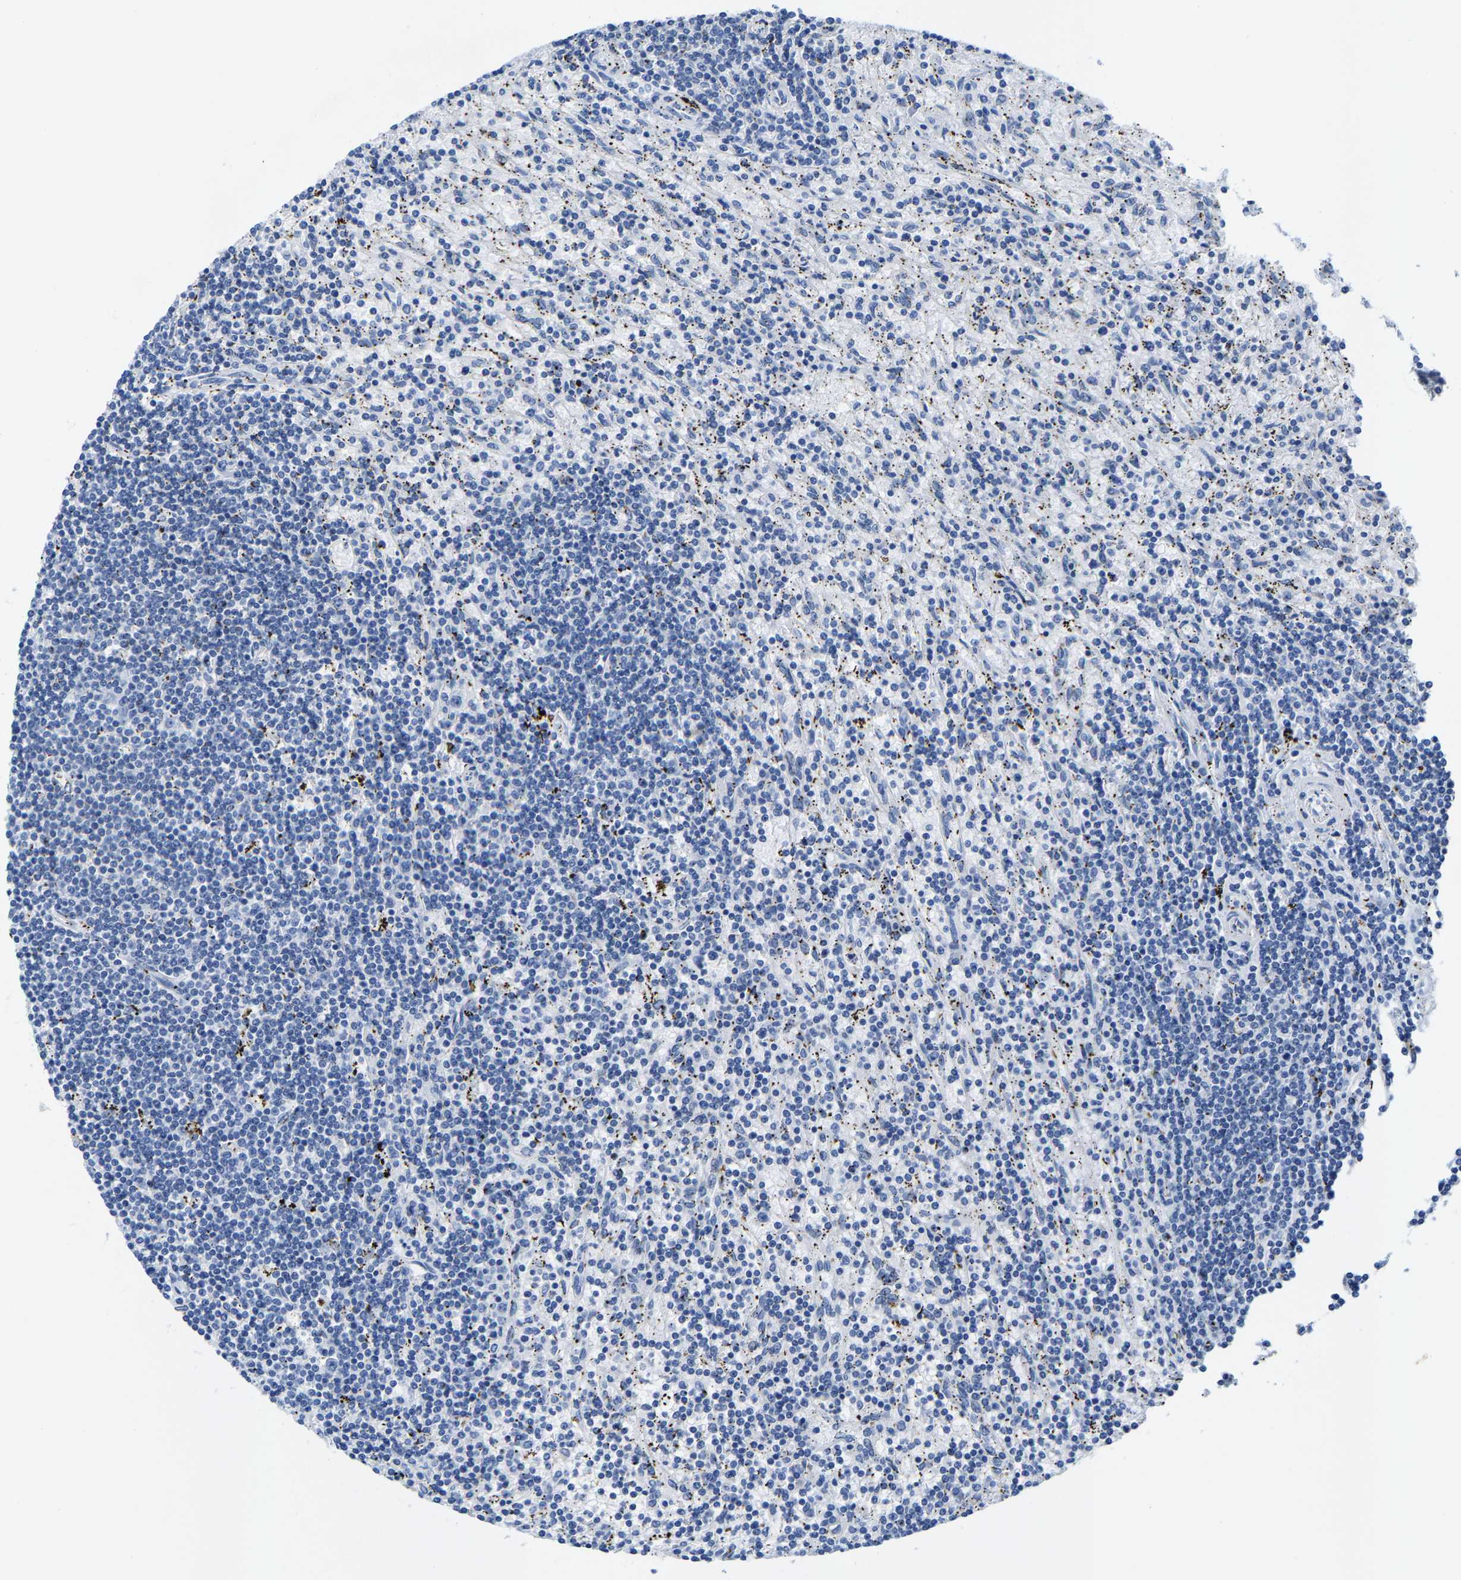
{"staining": {"intensity": "negative", "quantity": "none", "location": "none"}, "tissue": "lymphoma", "cell_type": "Tumor cells", "image_type": "cancer", "snomed": [{"axis": "morphology", "description": "Malignant lymphoma, non-Hodgkin's type, Low grade"}, {"axis": "topography", "description": "Spleen"}], "caption": "An immunohistochemistry micrograph of low-grade malignant lymphoma, non-Hodgkin's type is shown. There is no staining in tumor cells of low-grade malignant lymphoma, non-Hodgkin's type. (DAB (3,3'-diaminobenzidine) IHC visualized using brightfield microscopy, high magnification).", "gene": "KLHL1", "patient": {"sex": "male", "age": 76}}